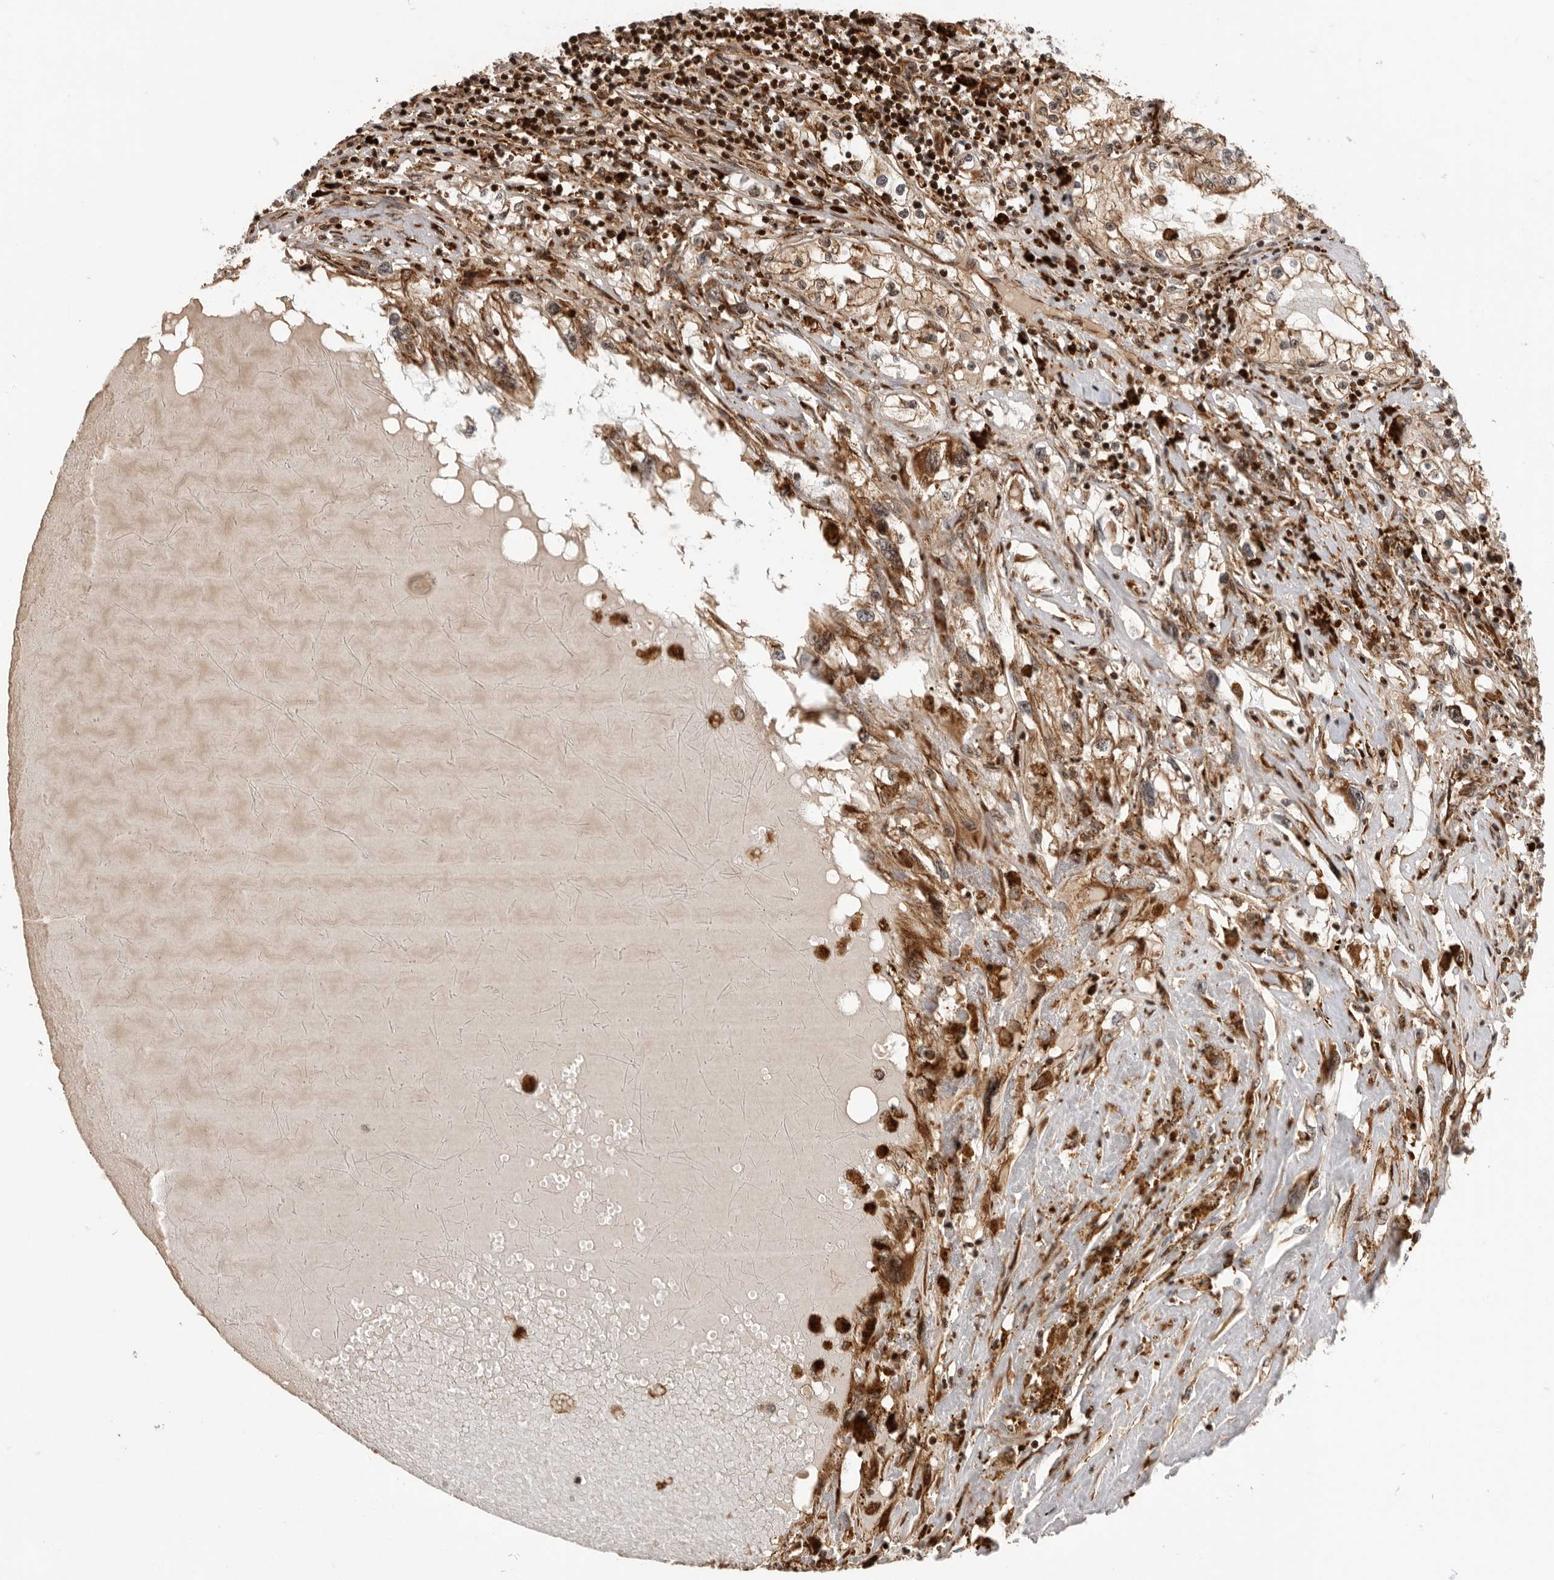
{"staining": {"intensity": "moderate", "quantity": ">75%", "location": "cytoplasmic/membranous"}, "tissue": "renal cancer", "cell_type": "Tumor cells", "image_type": "cancer", "snomed": [{"axis": "morphology", "description": "Adenocarcinoma, NOS"}, {"axis": "topography", "description": "Kidney"}], "caption": "Tumor cells show medium levels of moderate cytoplasmic/membranous expression in about >75% of cells in renal adenocarcinoma.", "gene": "FZD3", "patient": {"sex": "male", "age": 68}}